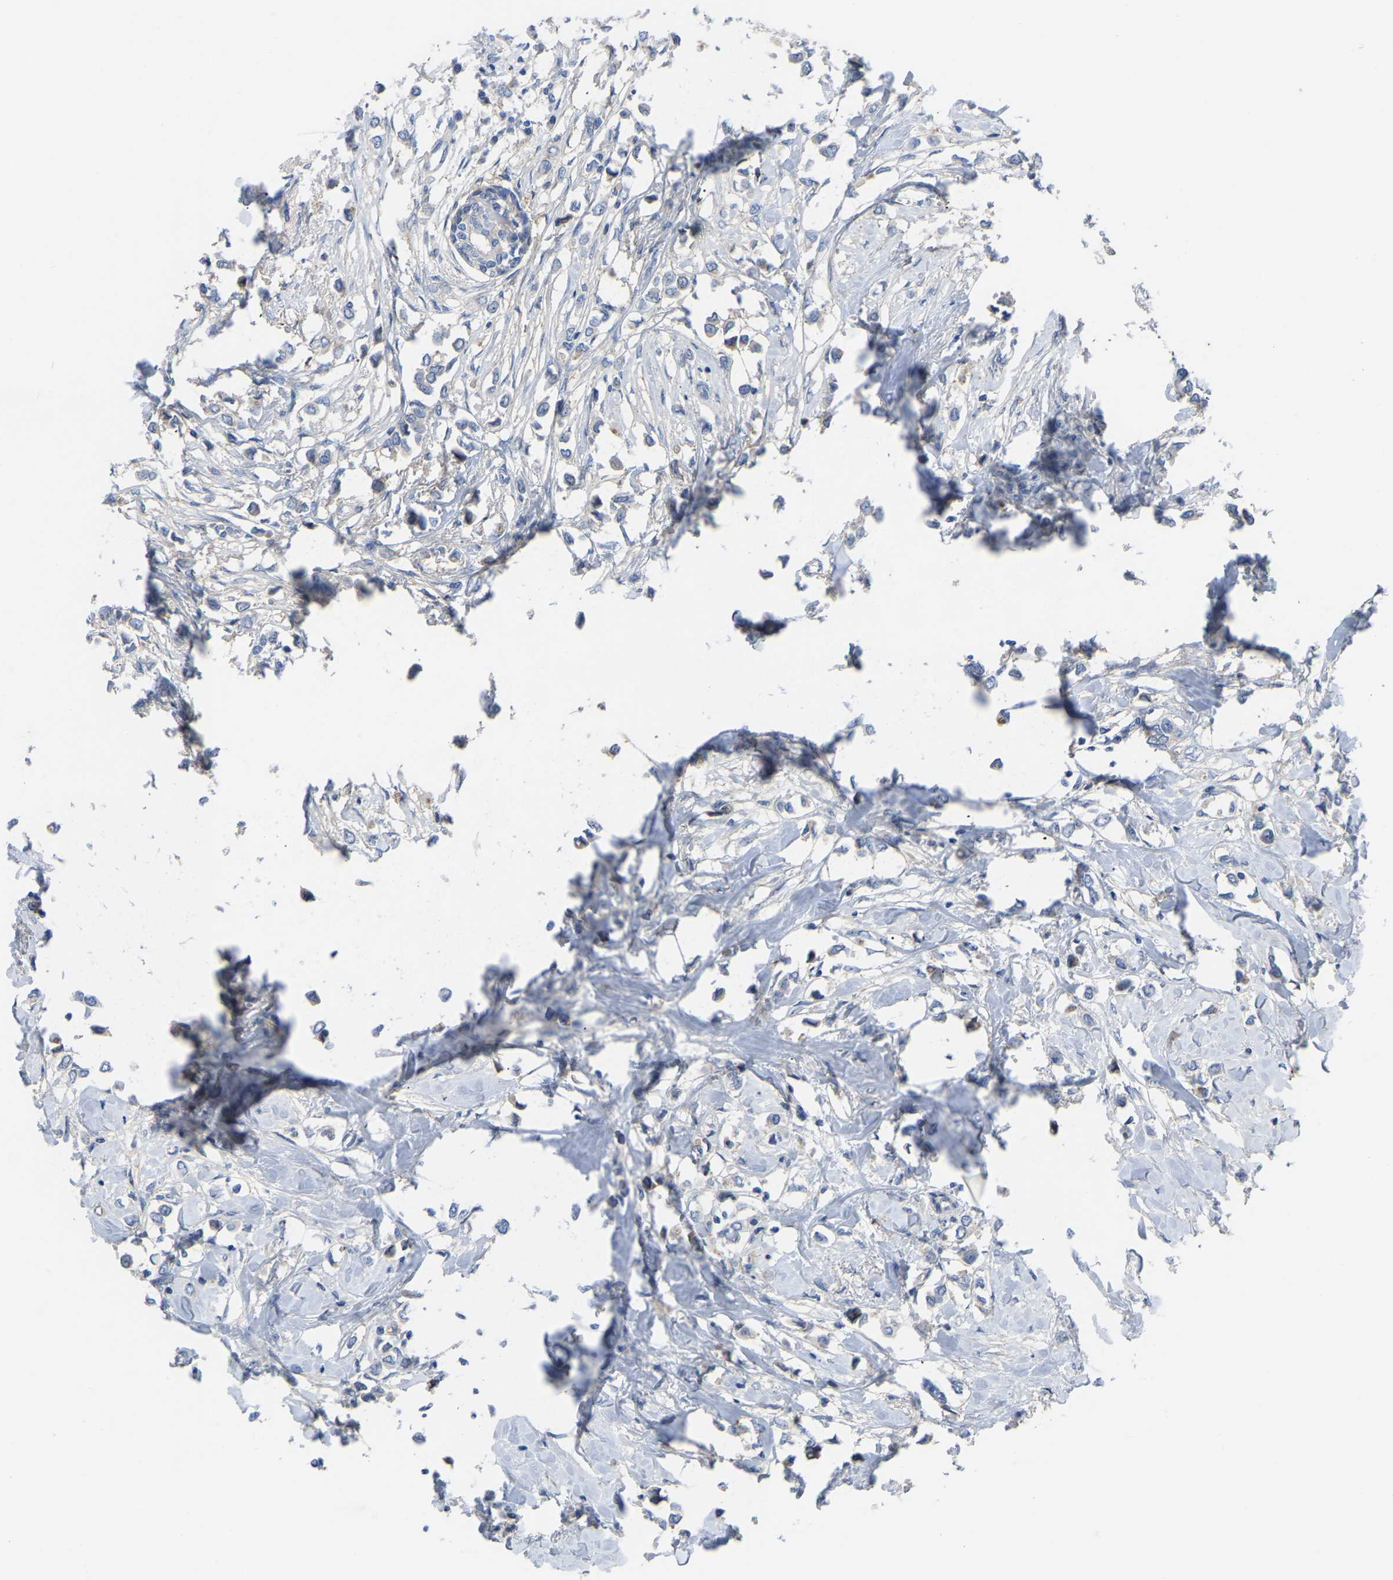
{"staining": {"intensity": "negative", "quantity": "none", "location": "none"}, "tissue": "breast cancer", "cell_type": "Tumor cells", "image_type": "cancer", "snomed": [{"axis": "morphology", "description": "Lobular carcinoma"}, {"axis": "topography", "description": "Breast"}], "caption": "Protein analysis of lobular carcinoma (breast) reveals no significant staining in tumor cells.", "gene": "ZNF449", "patient": {"sex": "female", "age": 51}}